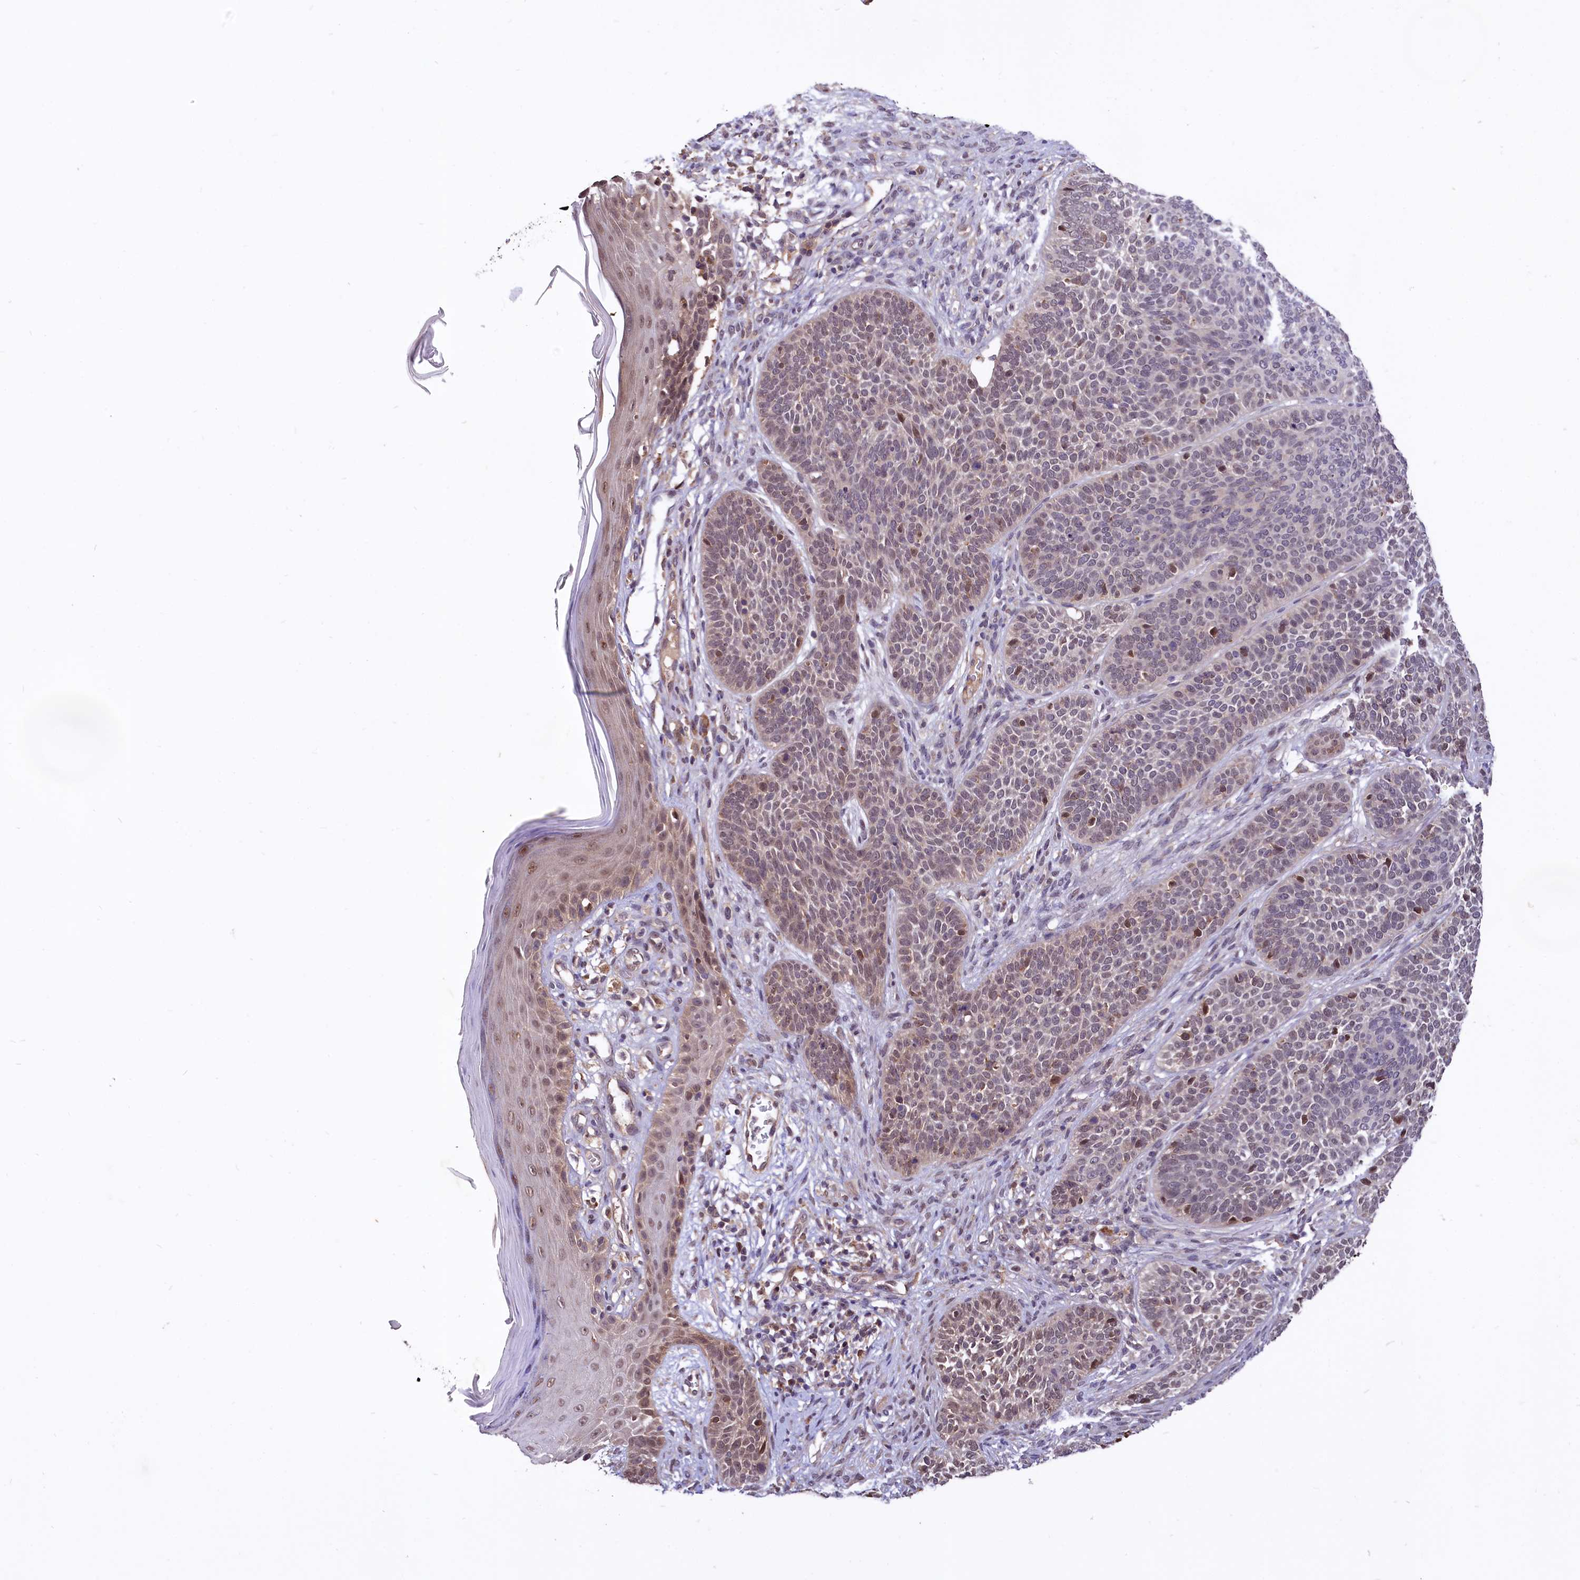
{"staining": {"intensity": "weak", "quantity": "<25%", "location": "nuclear"}, "tissue": "skin cancer", "cell_type": "Tumor cells", "image_type": "cancer", "snomed": [{"axis": "morphology", "description": "Basal cell carcinoma"}, {"axis": "topography", "description": "Skin"}], "caption": "There is no significant staining in tumor cells of skin cancer (basal cell carcinoma).", "gene": "UBE3A", "patient": {"sex": "male", "age": 85}}